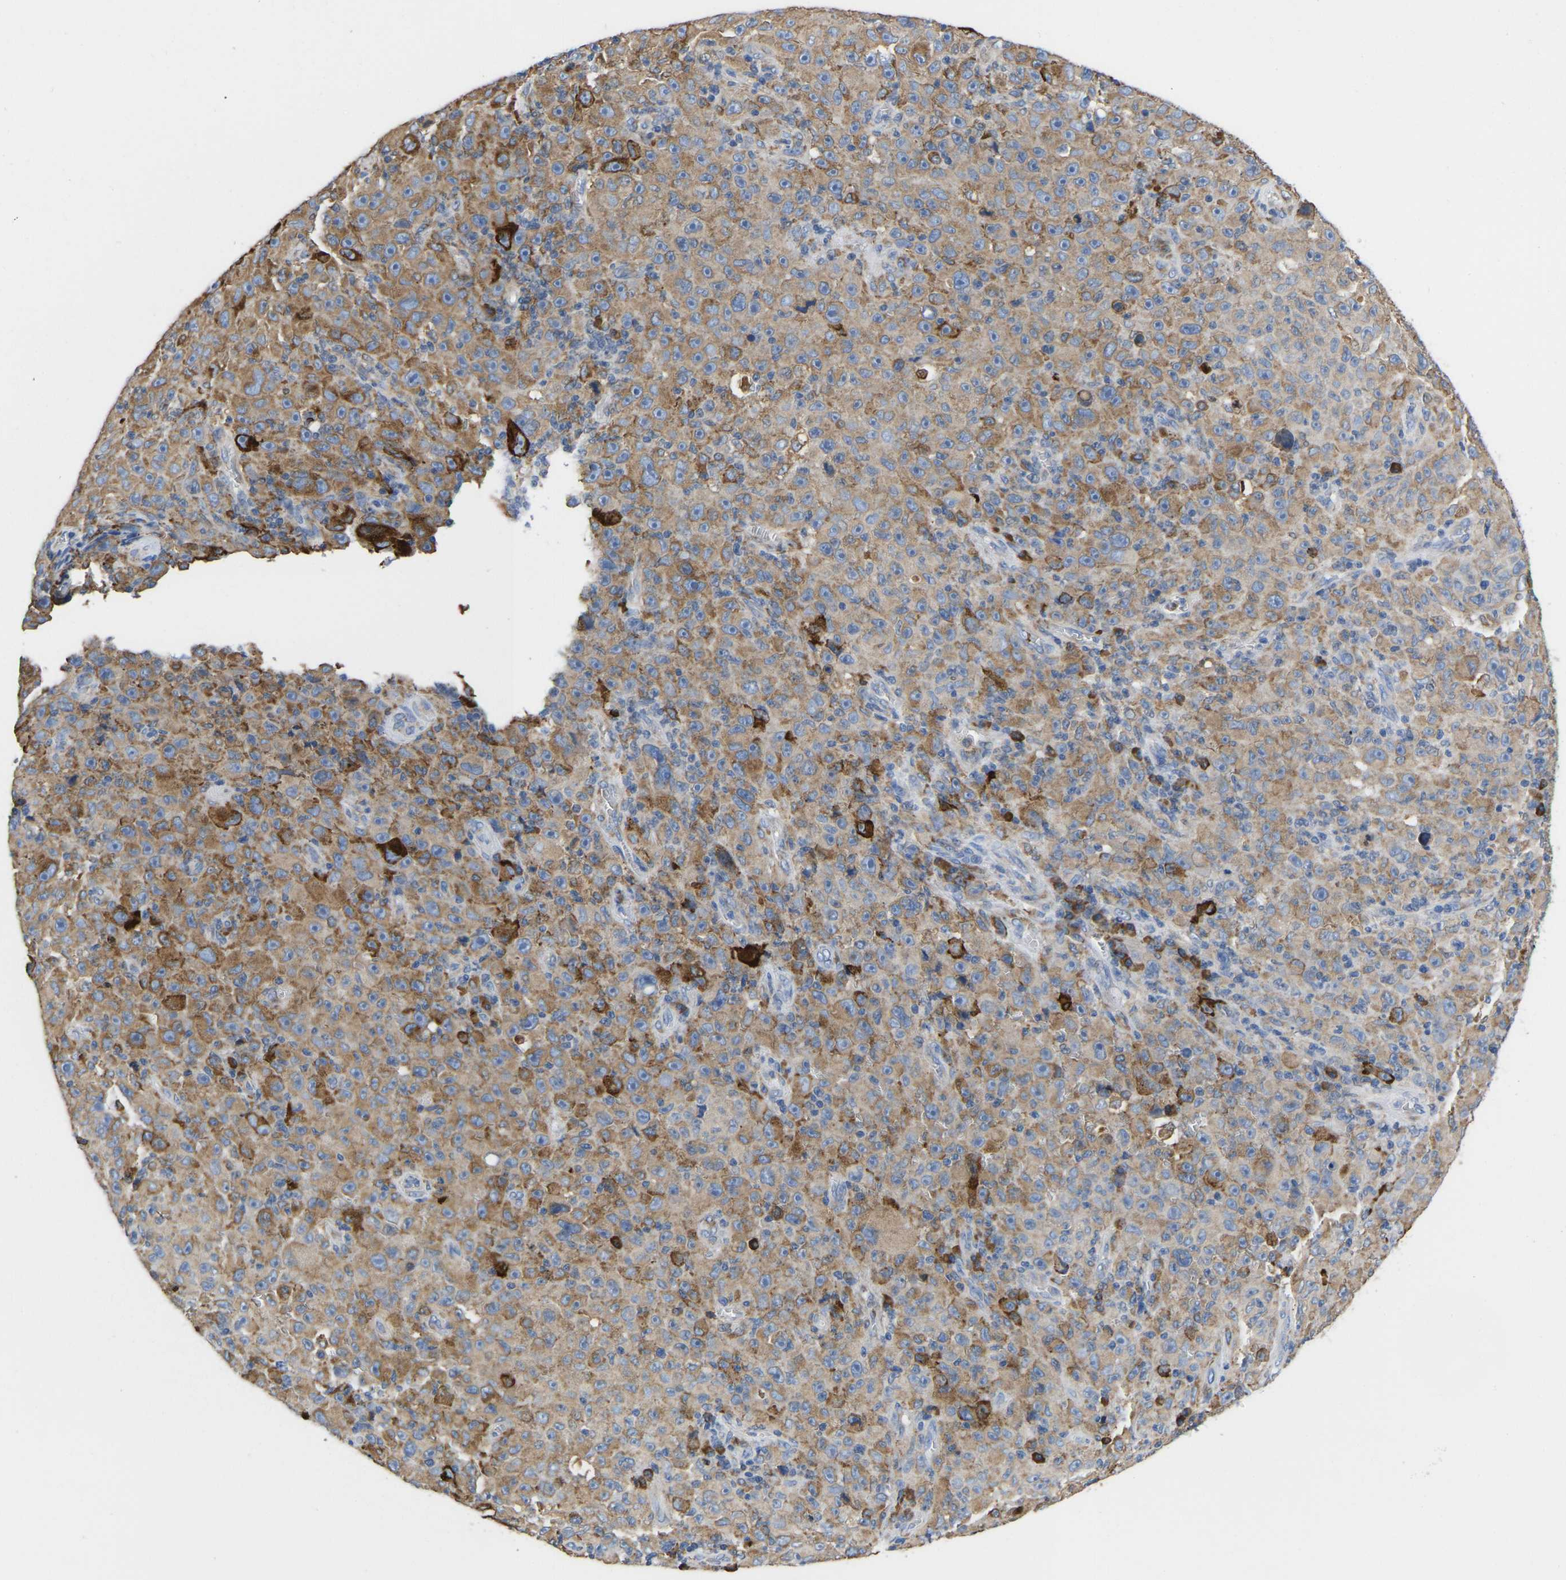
{"staining": {"intensity": "moderate", "quantity": ">75%", "location": "cytoplasmic/membranous"}, "tissue": "melanoma", "cell_type": "Tumor cells", "image_type": "cancer", "snomed": [{"axis": "morphology", "description": "Malignant melanoma, NOS"}, {"axis": "topography", "description": "Skin"}], "caption": "This histopathology image displays melanoma stained with immunohistochemistry to label a protein in brown. The cytoplasmic/membranous of tumor cells show moderate positivity for the protein. Nuclei are counter-stained blue.", "gene": "P4HB", "patient": {"sex": "female", "age": 82}}